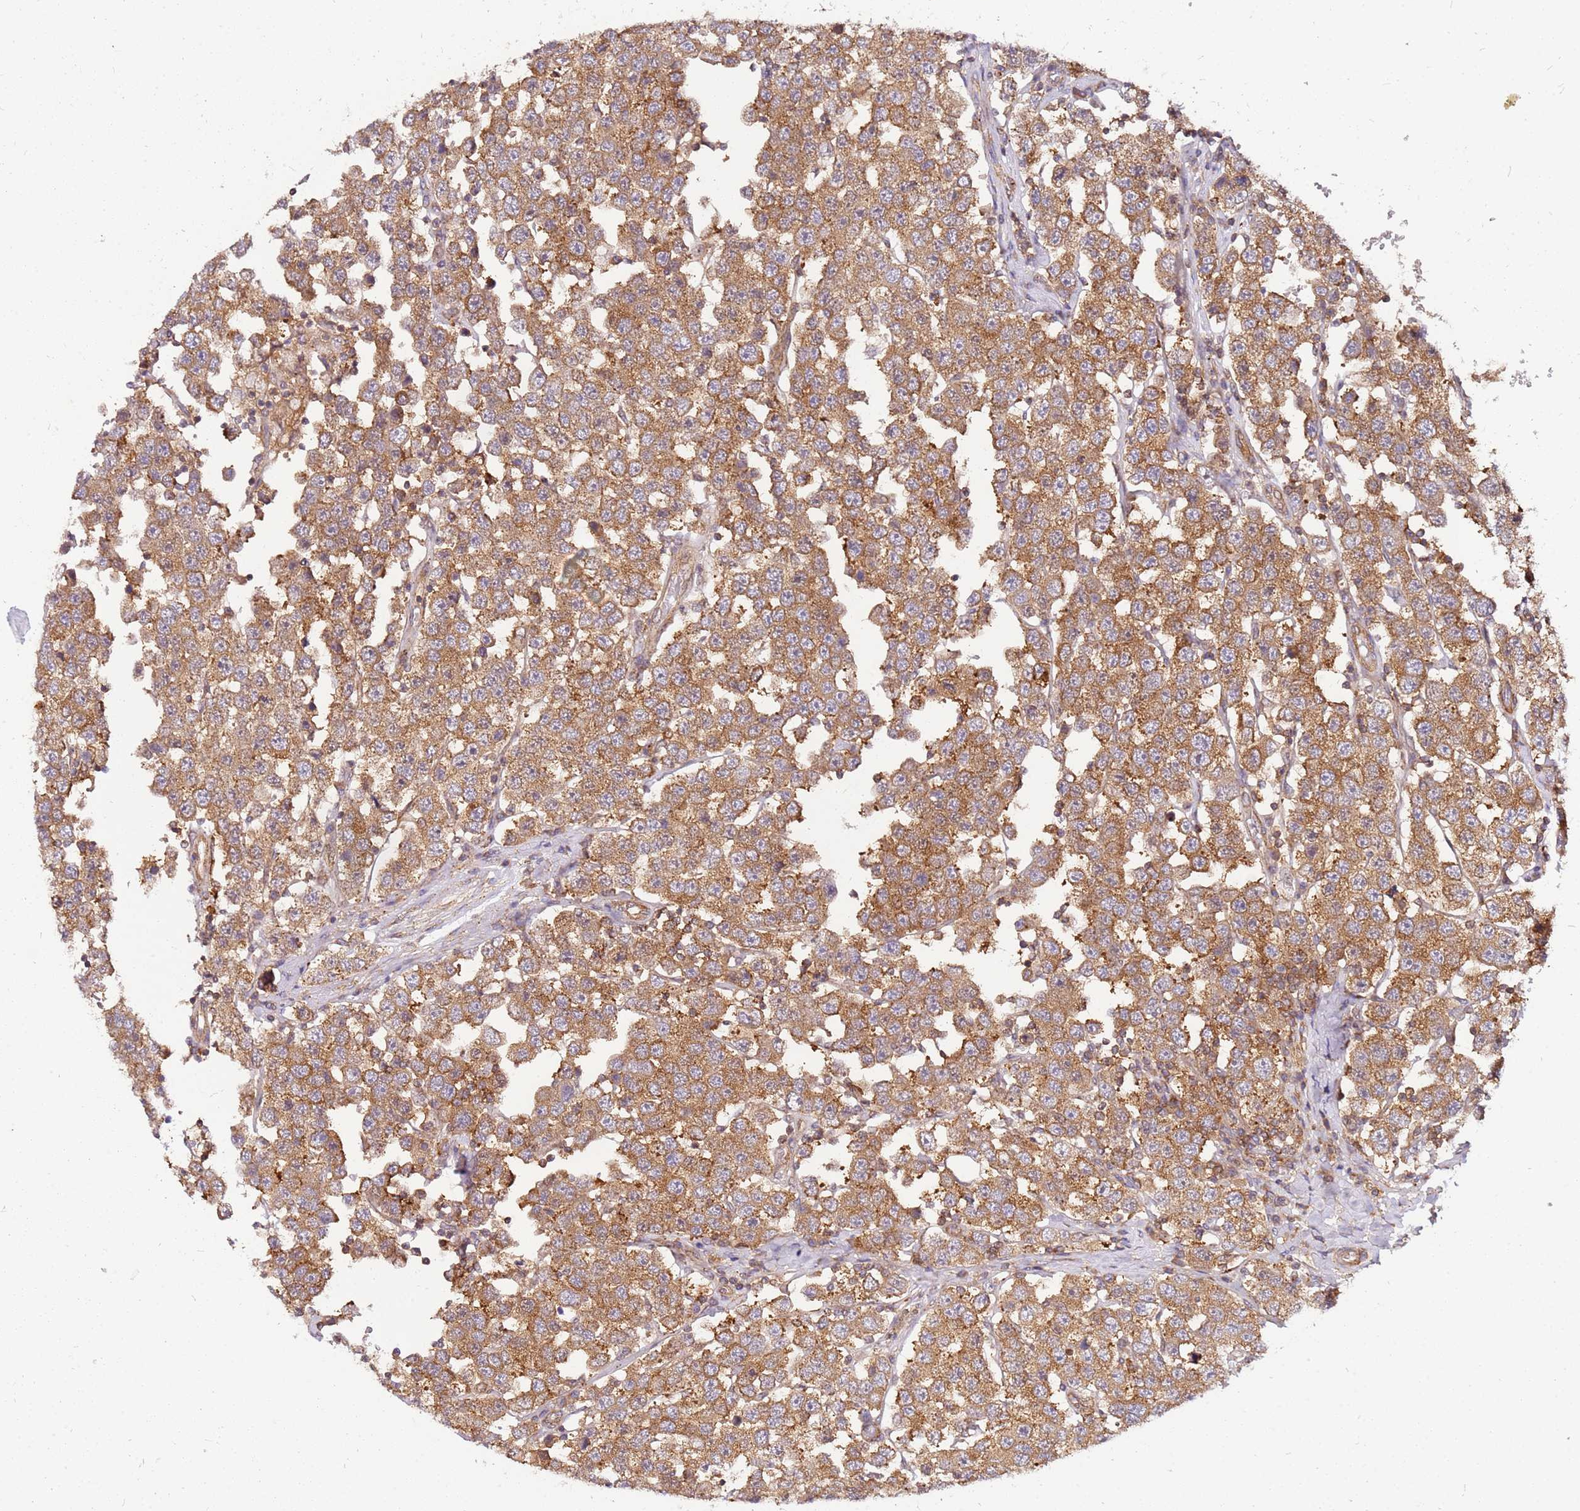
{"staining": {"intensity": "moderate", "quantity": ">75%", "location": "cytoplasmic/membranous"}, "tissue": "testis cancer", "cell_type": "Tumor cells", "image_type": "cancer", "snomed": [{"axis": "morphology", "description": "Seminoma, NOS"}, {"axis": "topography", "description": "Testis"}], "caption": "Protein expression analysis of human testis cancer reveals moderate cytoplasmic/membranous expression in about >75% of tumor cells. (Stains: DAB in brown, nuclei in blue, Microscopy: brightfield microscopy at high magnification).", "gene": "PIH1D1", "patient": {"sex": "male", "age": 28}}